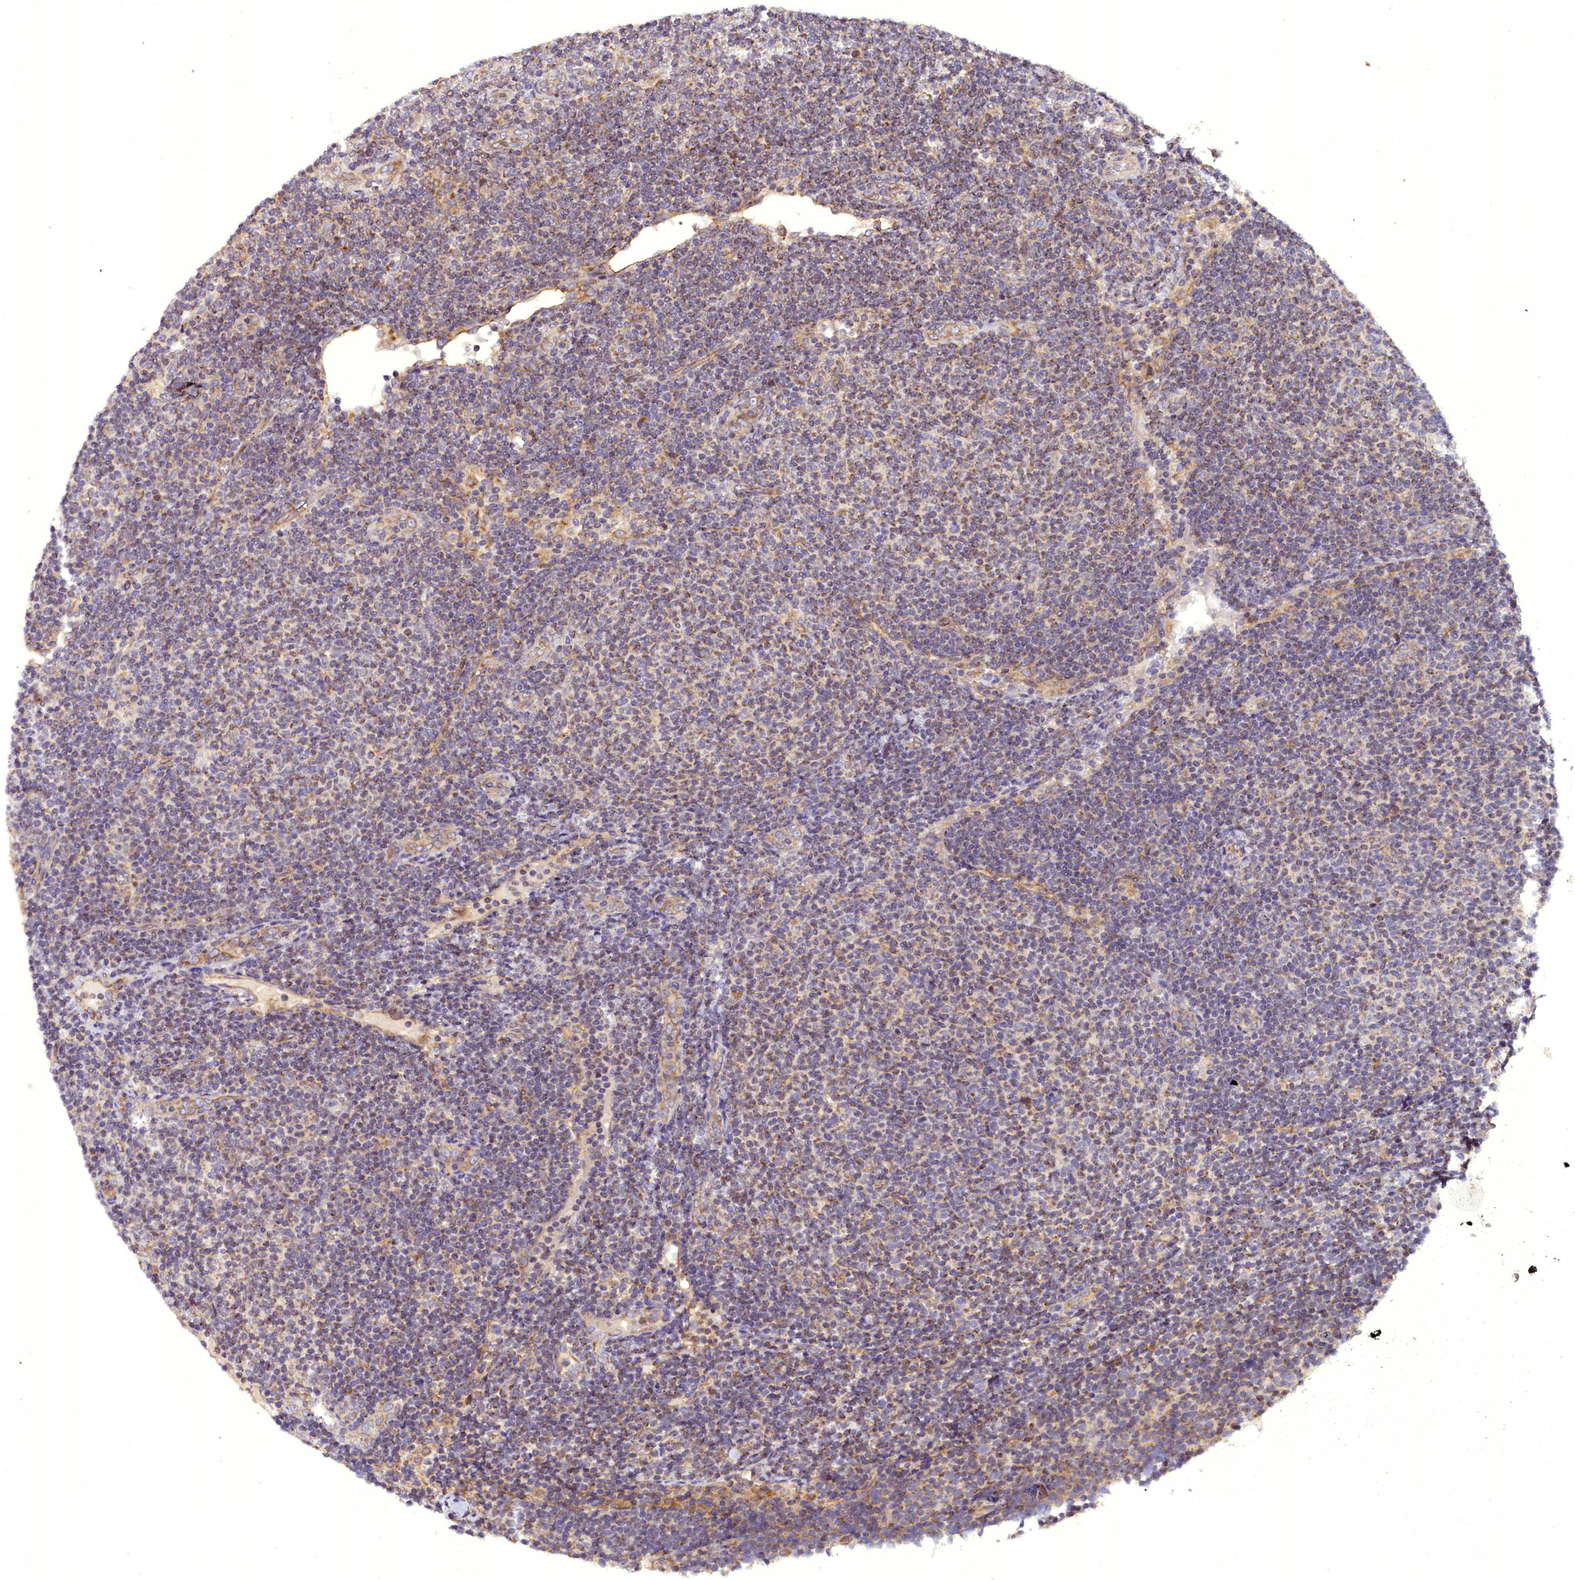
{"staining": {"intensity": "weak", "quantity": ">75%", "location": "cytoplasmic/membranous"}, "tissue": "lymphoma", "cell_type": "Tumor cells", "image_type": "cancer", "snomed": [{"axis": "morphology", "description": "Malignant lymphoma, non-Hodgkin's type, Low grade"}, {"axis": "topography", "description": "Lymph node"}], "caption": "Malignant lymphoma, non-Hodgkin's type (low-grade) tissue demonstrates weak cytoplasmic/membranous positivity in about >75% of tumor cells, visualized by immunohistochemistry.", "gene": "DNAJB9", "patient": {"sex": "male", "age": 66}}